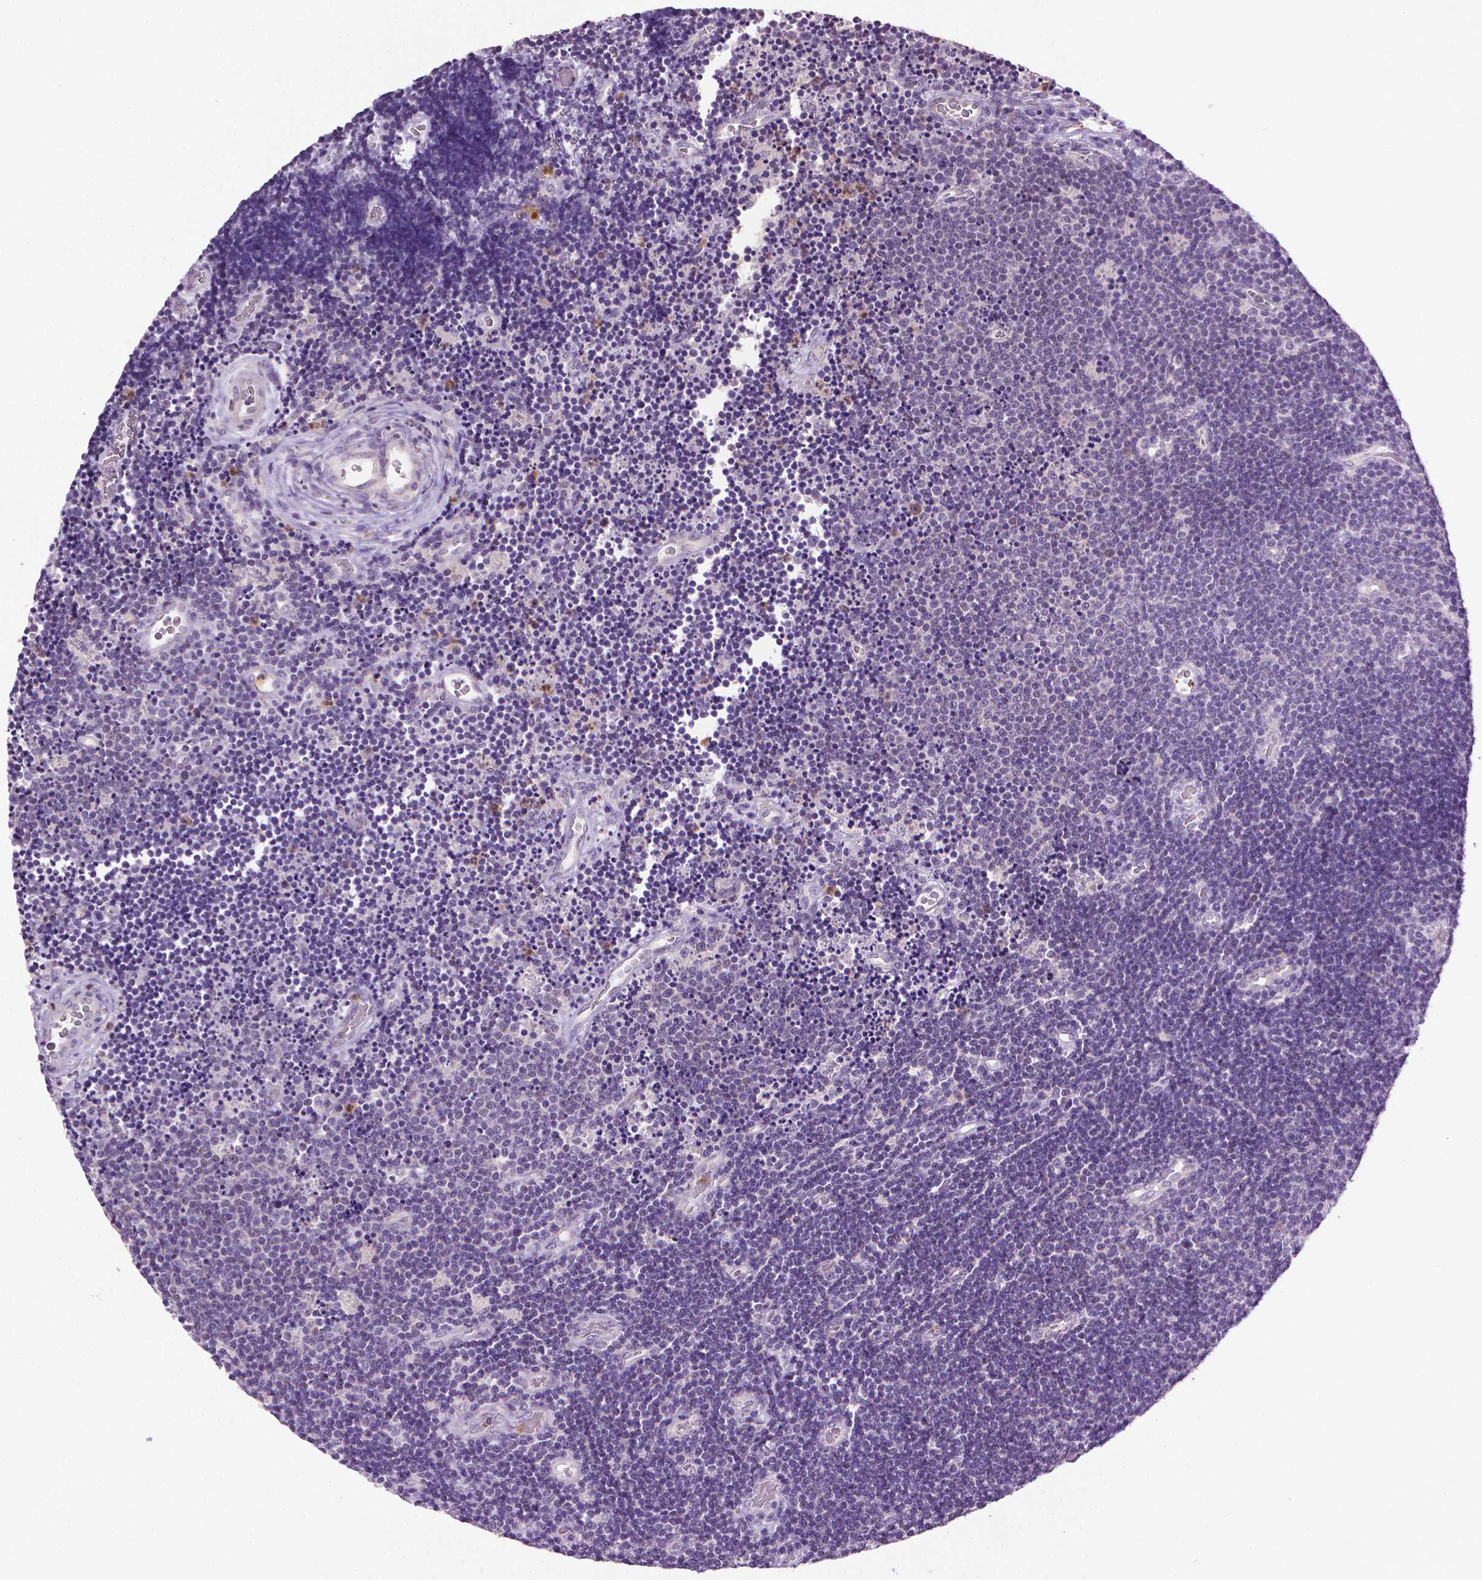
{"staining": {"intensity": "negative", "quantity": "none", "location": "none"}, "tissue": "lymphoma", "cell_type": "Tumor cells", "image_type": "cancer", "snomed": [{"axis": "morphology", "description": "Malignant lymphoma, non-Hodgkin's type, Low grade"}, {"axis": "topography", "description": "Brain"}], "caption": "Immunohistochemistry image of malignant lymphoma, non-Hodgkin's type (low-grade) stained for a protein (brown), which reveals no positivity in tumor cells.", "gene": "CDKN2D", "patient": {"sex": "female", "age": 66}}